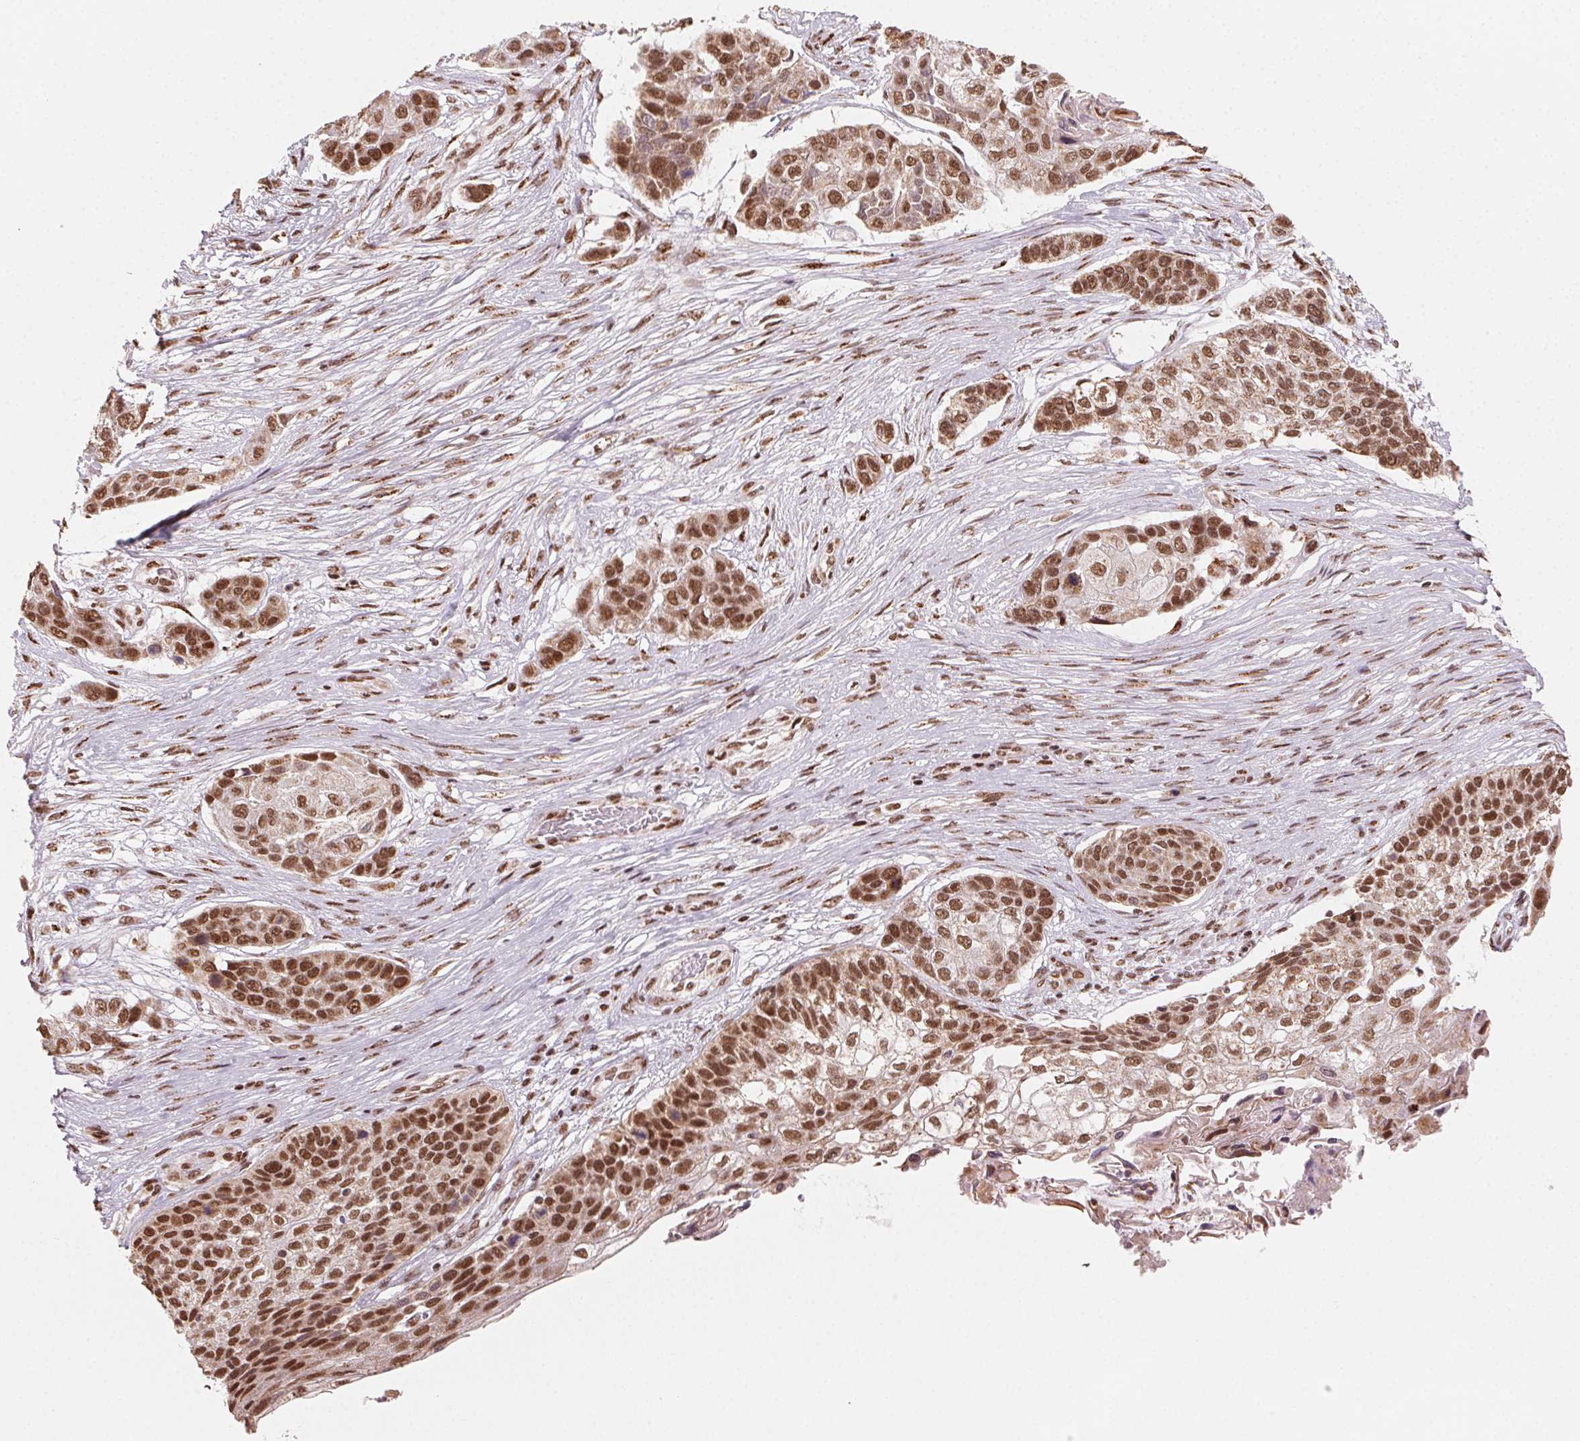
{"staining": {"intensity": "moderate", "quantity": ">75%", "location": "nuclear"}, "tissue": "lung cancer", "cell_type": "Tumor cells", "image_type": "cancer", "snomed": [{"axis": "morphology", "description": "Squamous cell carcinoma, NOS"}, {"axis": "topography", "description": "Lung"}], "caption": "Immunohistochemistry photomicrograph of neoplastic tissue: human squamous cell carcinoma (lung) stained using immunohistochemistry (IHC) exhibits medium levels of moderate protein expression localized specifically in the nuclear of tumor cells, appearing as a nuclear brown color.", "gene": "TOPORS", "patient": {"sex": "male", "age": 69}}